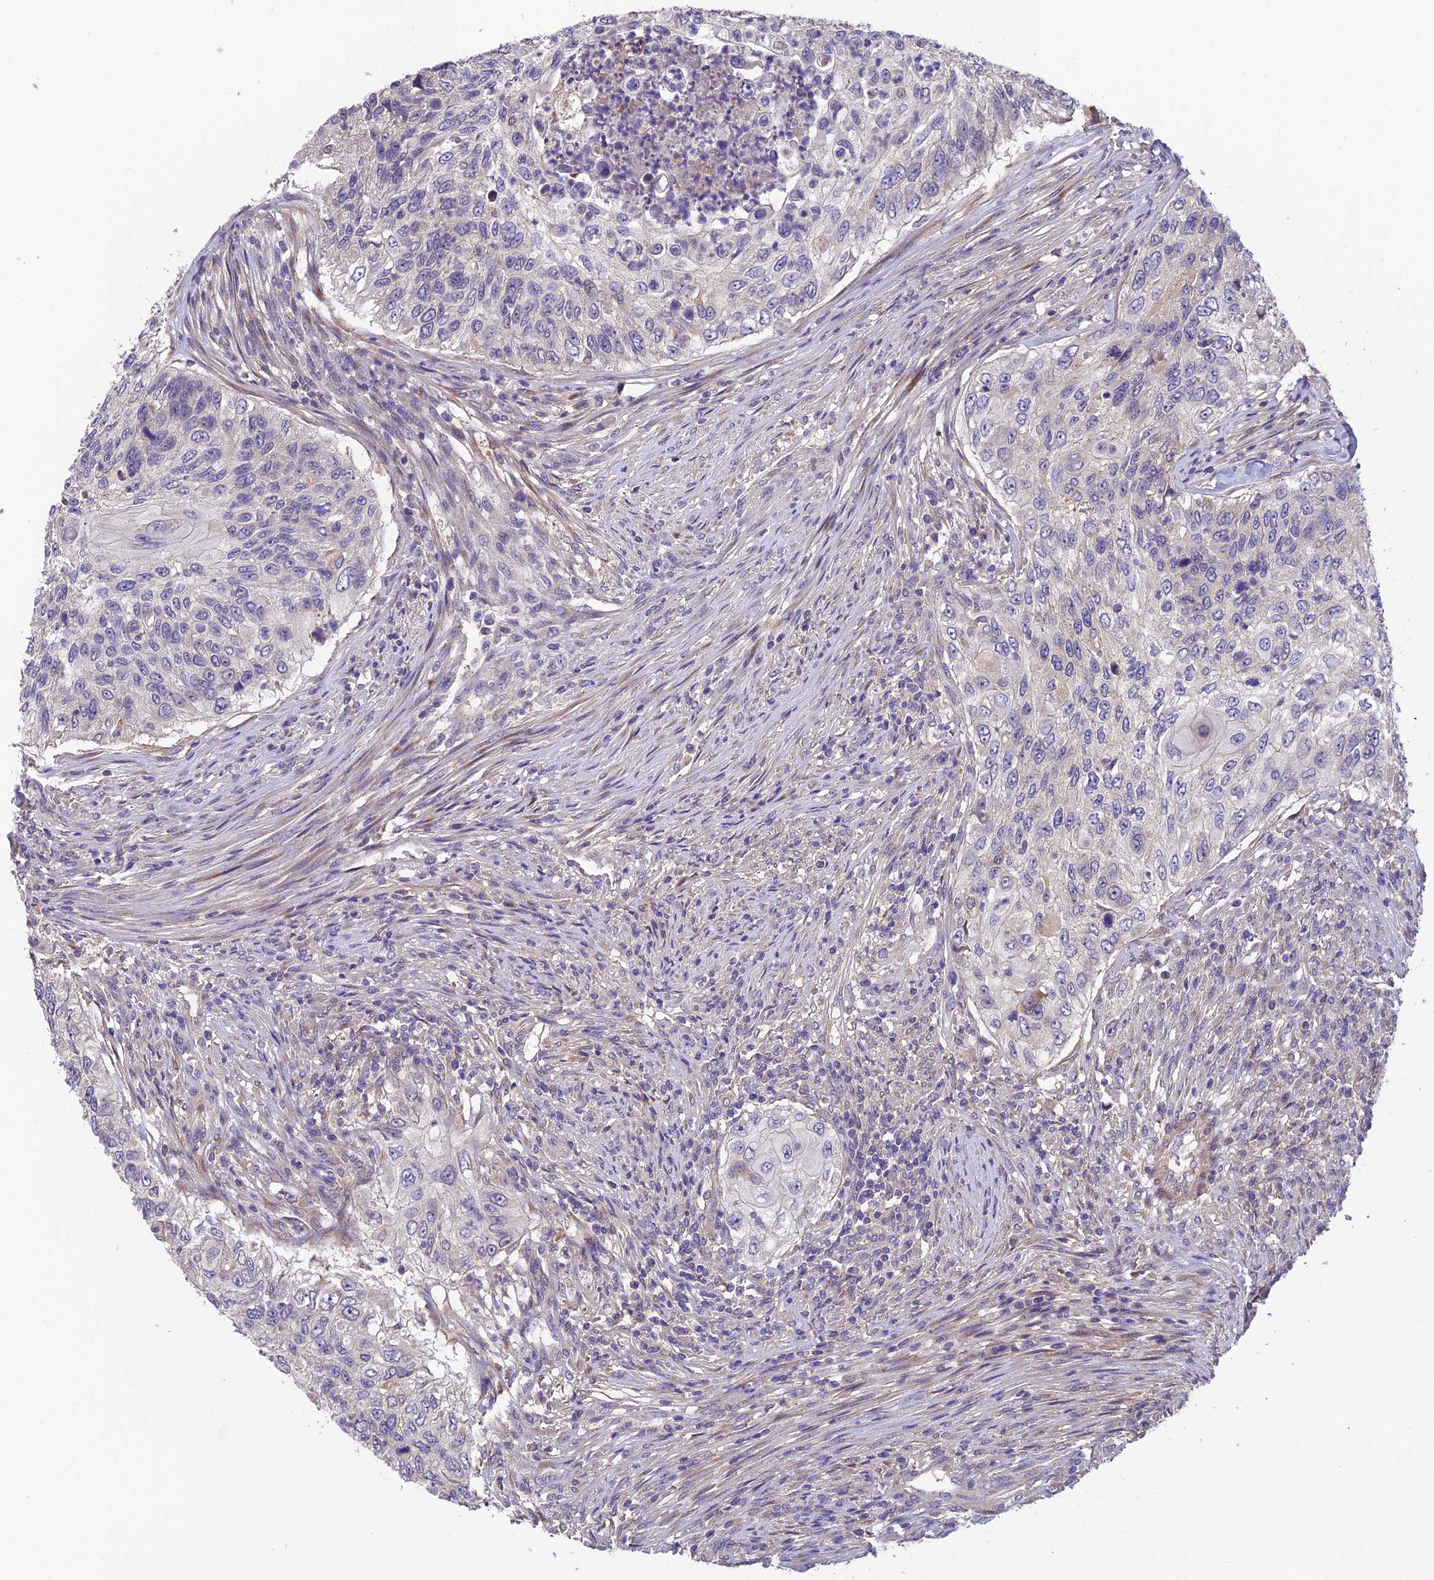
{"staining": {"intensity": "negative", "quantity": "none", "location": "none"}, "tissue": "urothelial cancer", "cell_type": "Tumor cells", "image_type": "cancer", "snomed": [{"axis": "morphology", "description": "Urothelial carcinoma, High grade"}, {"axis": "topography", "description": "Urinary bladder"}], "caption": "High power microscopy photomicrograph of an immunohistochemistry (IHC) photomicrograph of urothelial cancer, revealing no significant positivity in tumor cells. (Stains: DAB (3,3'-diaminobenzidine) immunohistochemistry (IHC) with hematoxylin counter stain, Microscopy: brightfield microscopy at high magnification).", "gene": "HECA", "patient": {"sex": "female", "age": 60}}